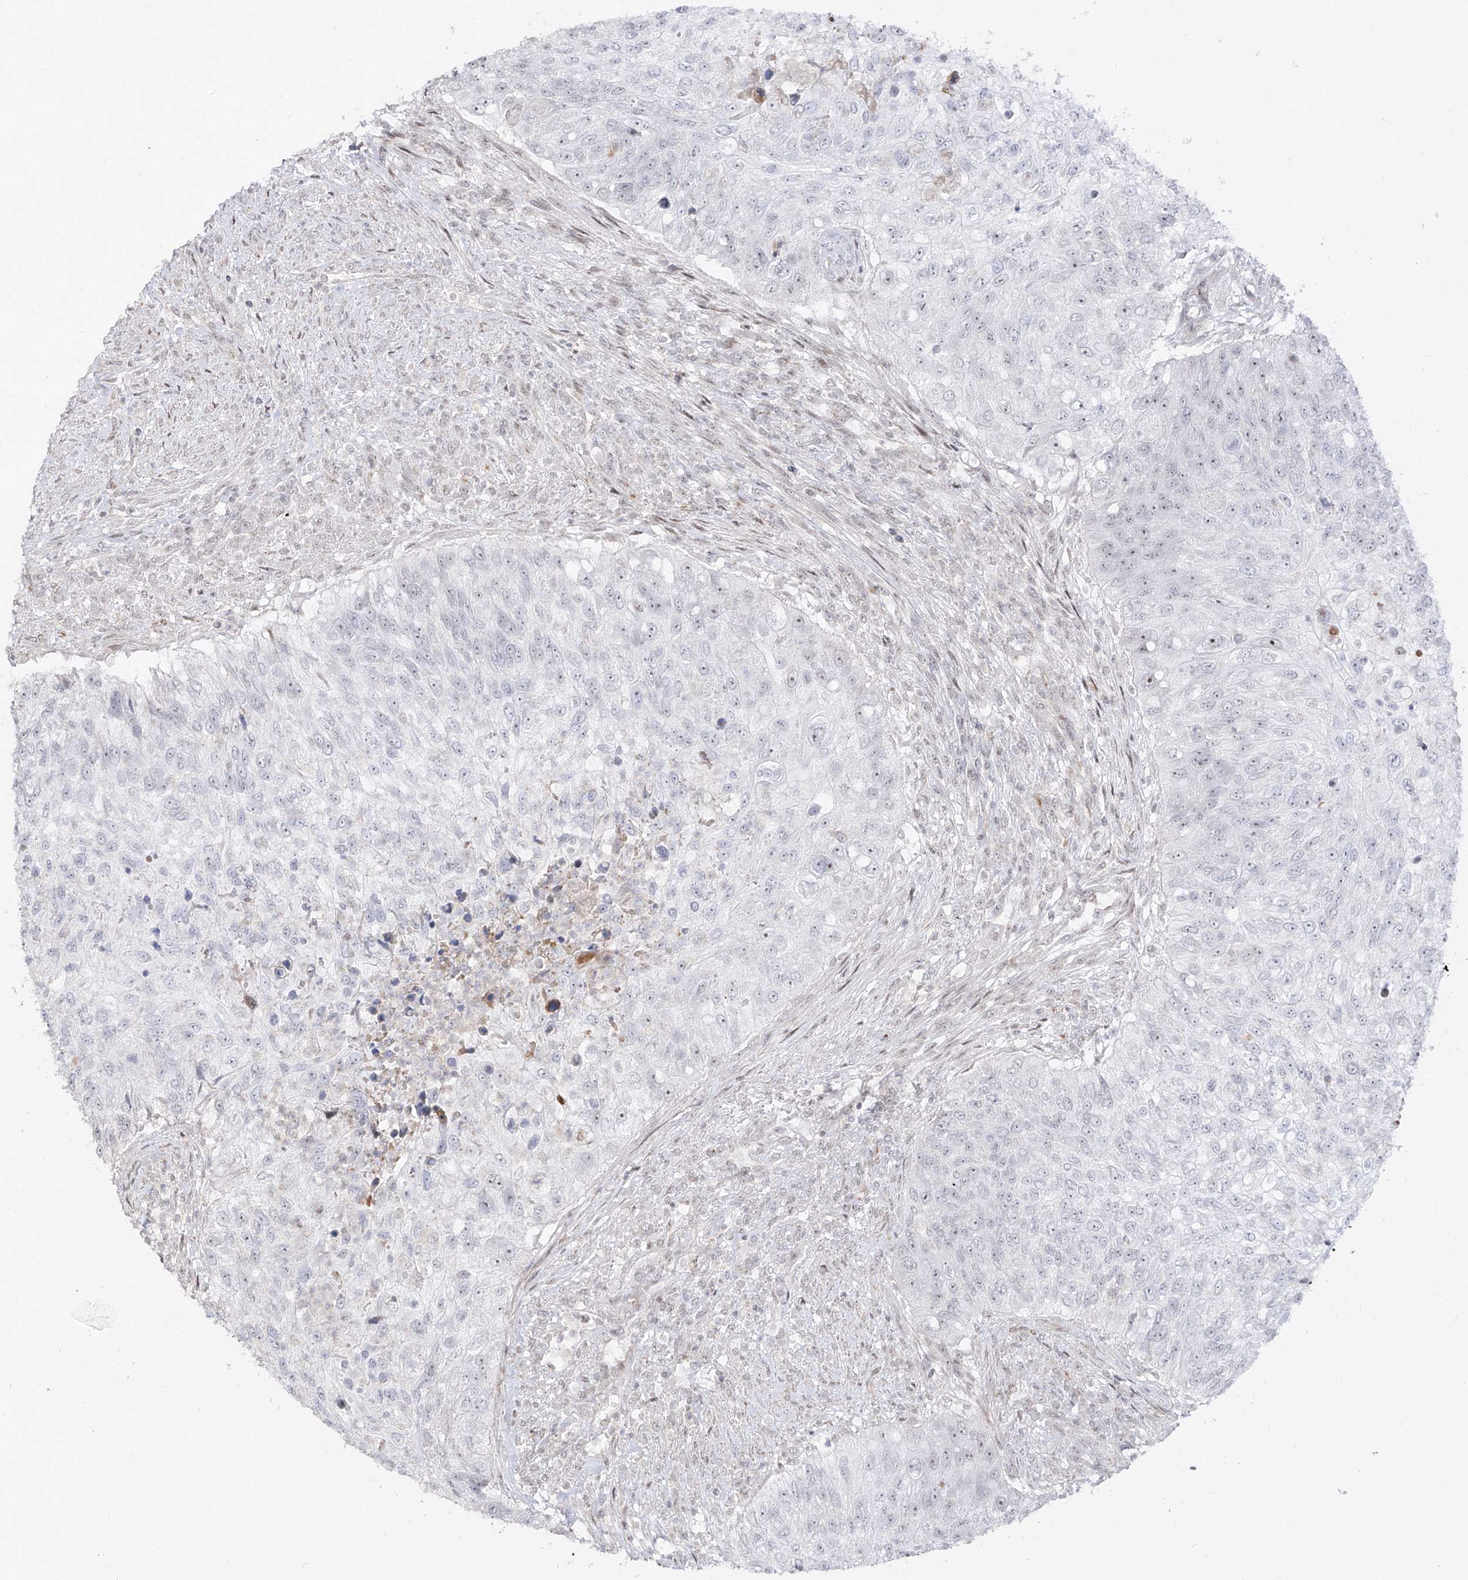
{"staining": {"intensity": "negative", "quantity": "none", "location": "none"}, "tissue": "urothelial cancer", "cell_type": "Tumor cells", "image_type": "cancer", "snomed": [{"axis": "morphology", "description": "Urothelial carcinoma, High grade"}, {"axis": "topography", "description": "Urinary bladder"}], "caption": "This micrograph is of urothelial cancer stained with immunohistochemistry (IHC) to label a protein in brown with the nuclei are counter-stained blue. There is no positivity in tumor cells.", "gene": "ZNF180", "patient": {"sex": "female", "age": 60}}